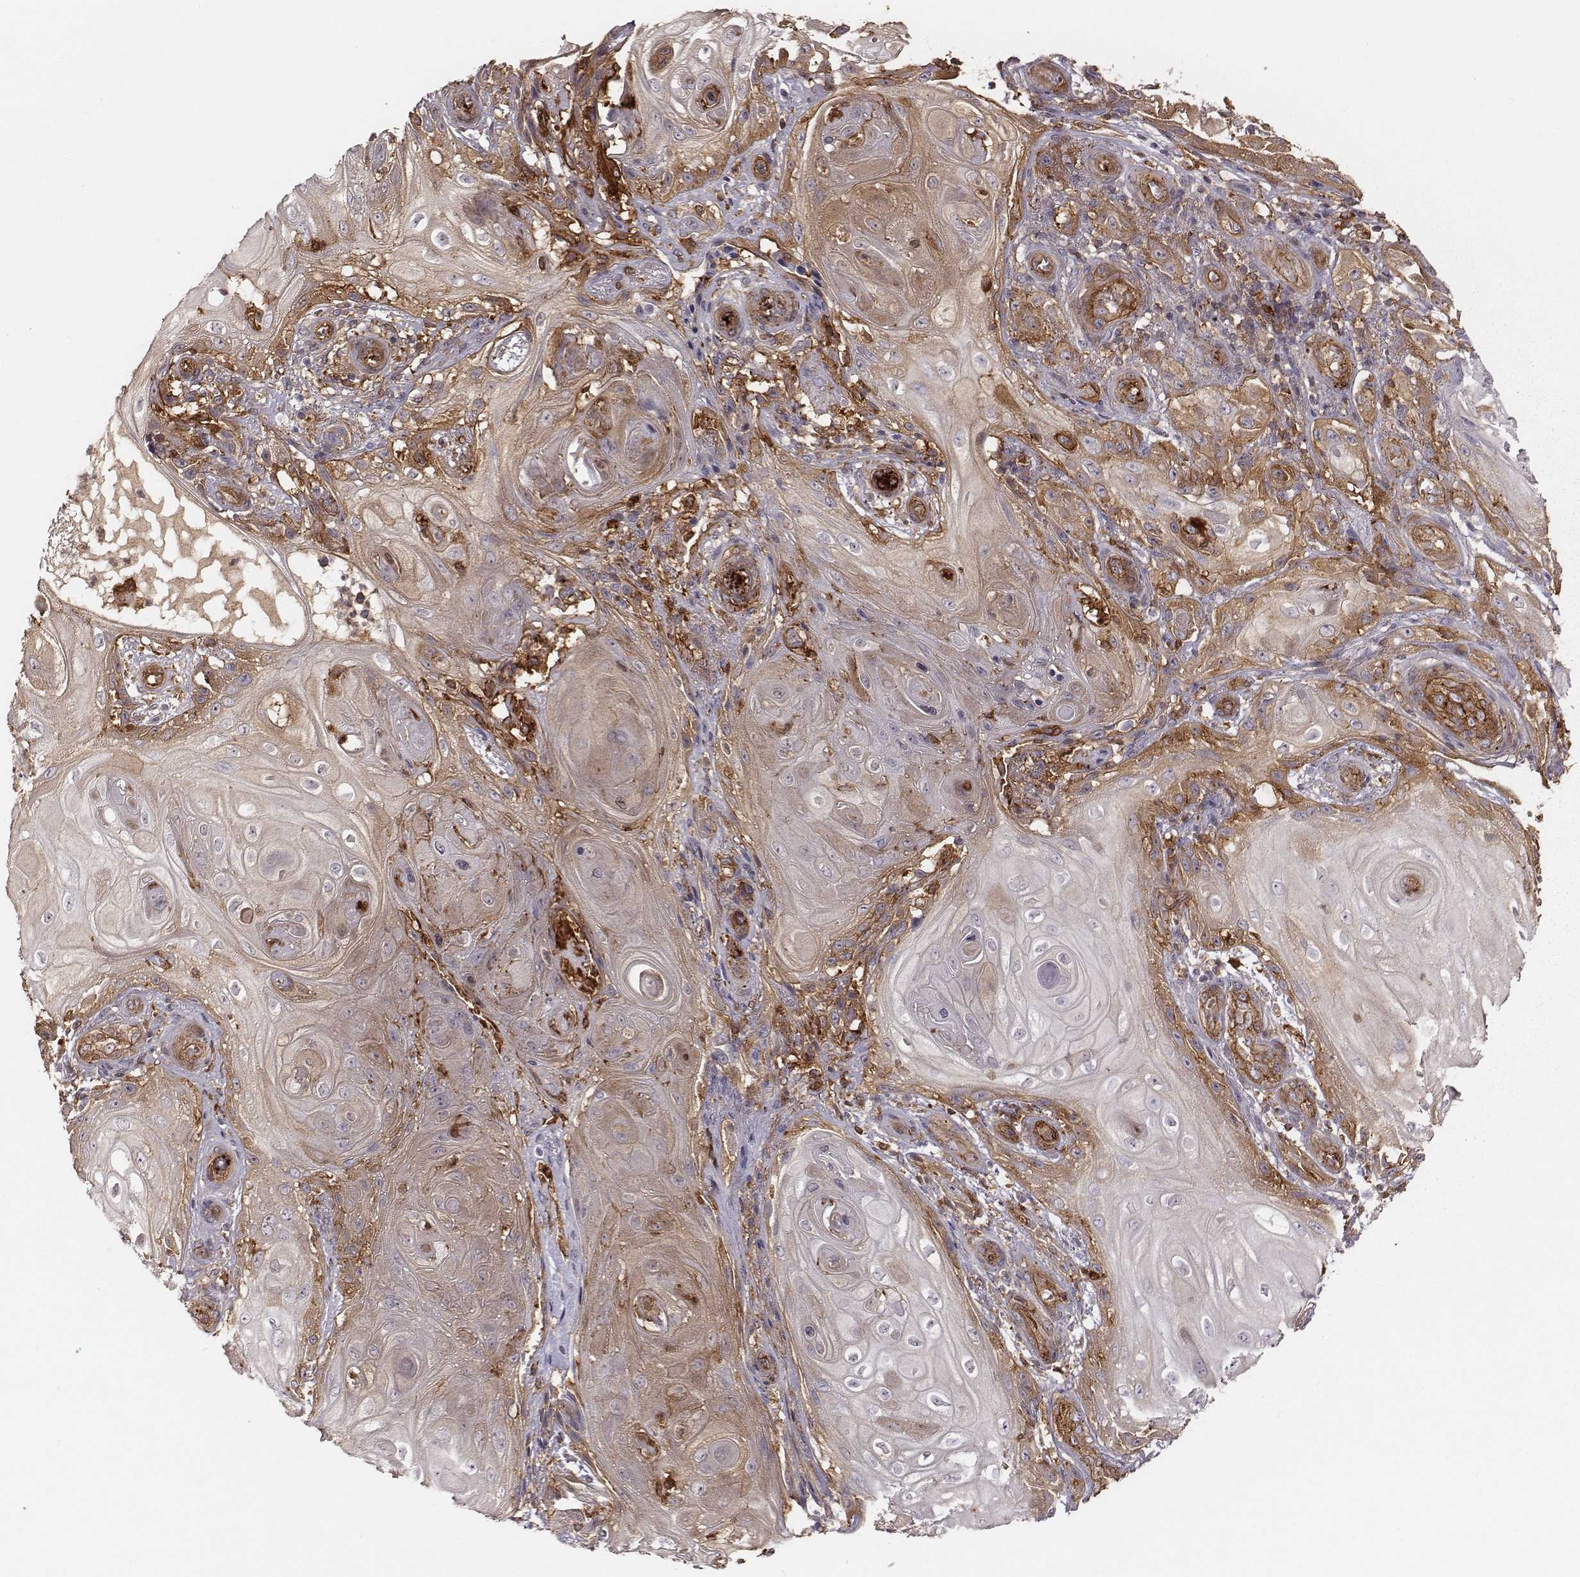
{"staining": {"intensity": "weak", "quantity": "<25%", "location": "cytoplasmic/membranous"}, "tissue": "skin cancer", "cell_type": "Tumor cells", "image_type": "cancer", "snomed": [{"axis": "morphology", "description": "Squamous cell carcinoma, NOS"}, {"axis": "topography", "description": "Skin"}], "caption": "Immunohistochemical staining of human skin cancer (squamous cell carcinoma) shows no significant positivity in tumor cells. (Brightfield microscopy of DAB IHC at high magnification).", "gene": "ZYX", "patient": {"sex": "male", "age": 62}}